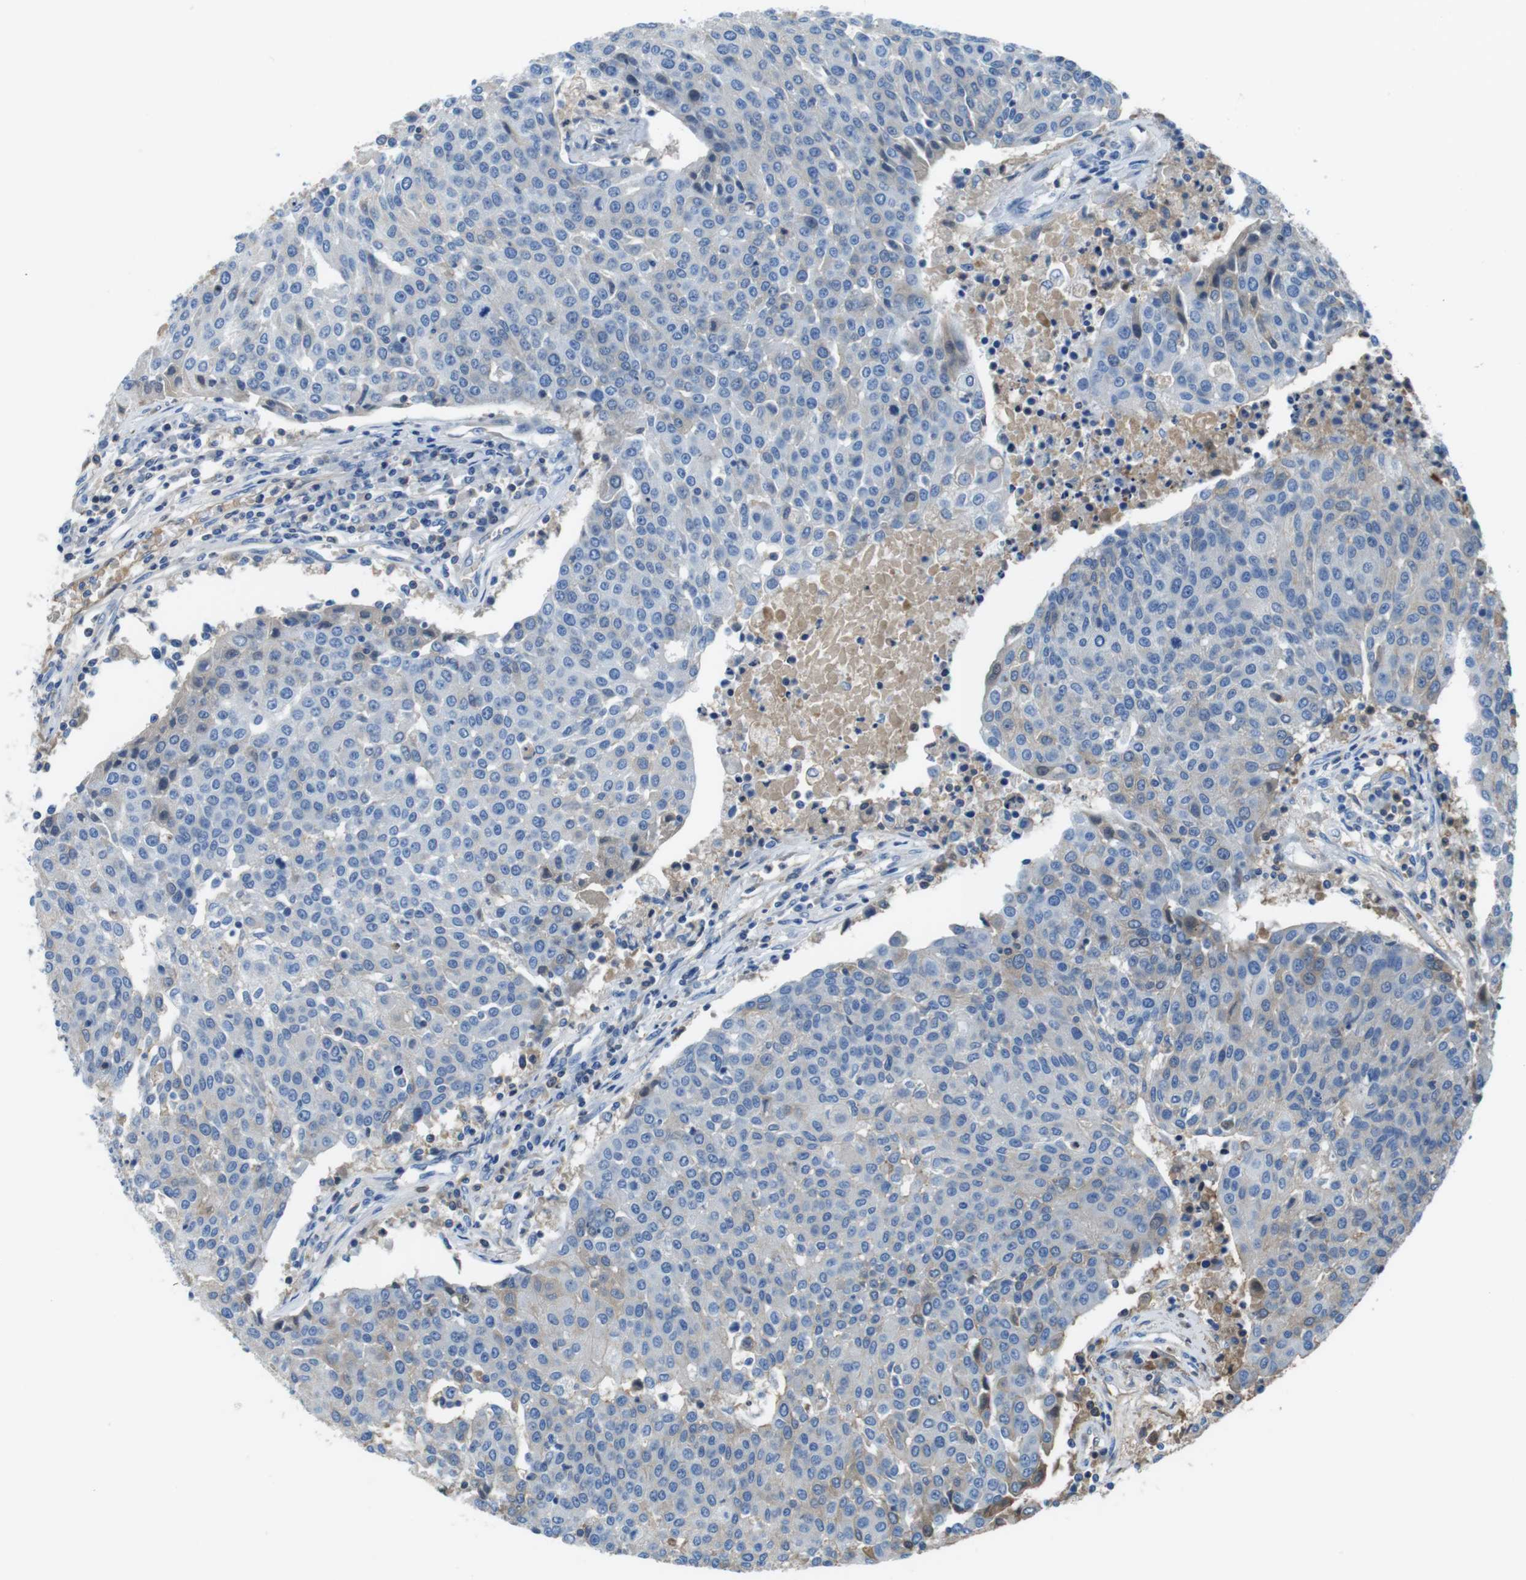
{"staining": {"intensity": "weak", "quantity": "<25%", "location": "cytoplasmic/membranous"}, "tissue": "urothelial cancer", "cell_type": "Tumor cells", "image_type": "cancer", "snomed": [{"axis": "morphology", "description": "Urothelial carcinoma, High grade"}, {"axis": "topography", "description": "Urinary bladder"}], "caption": "Immunohistochemistry photomicrograph of urothelial carcinoma (high-grade) stained for a protein (brown), which reveals no positivity in tumor cells. (DAB immunohistochemistry (IHC) visualized using brightfield microscopy, high magnification).", "gene": "TMPRSS15", "patient": {"sex": "female", "age": 85}}